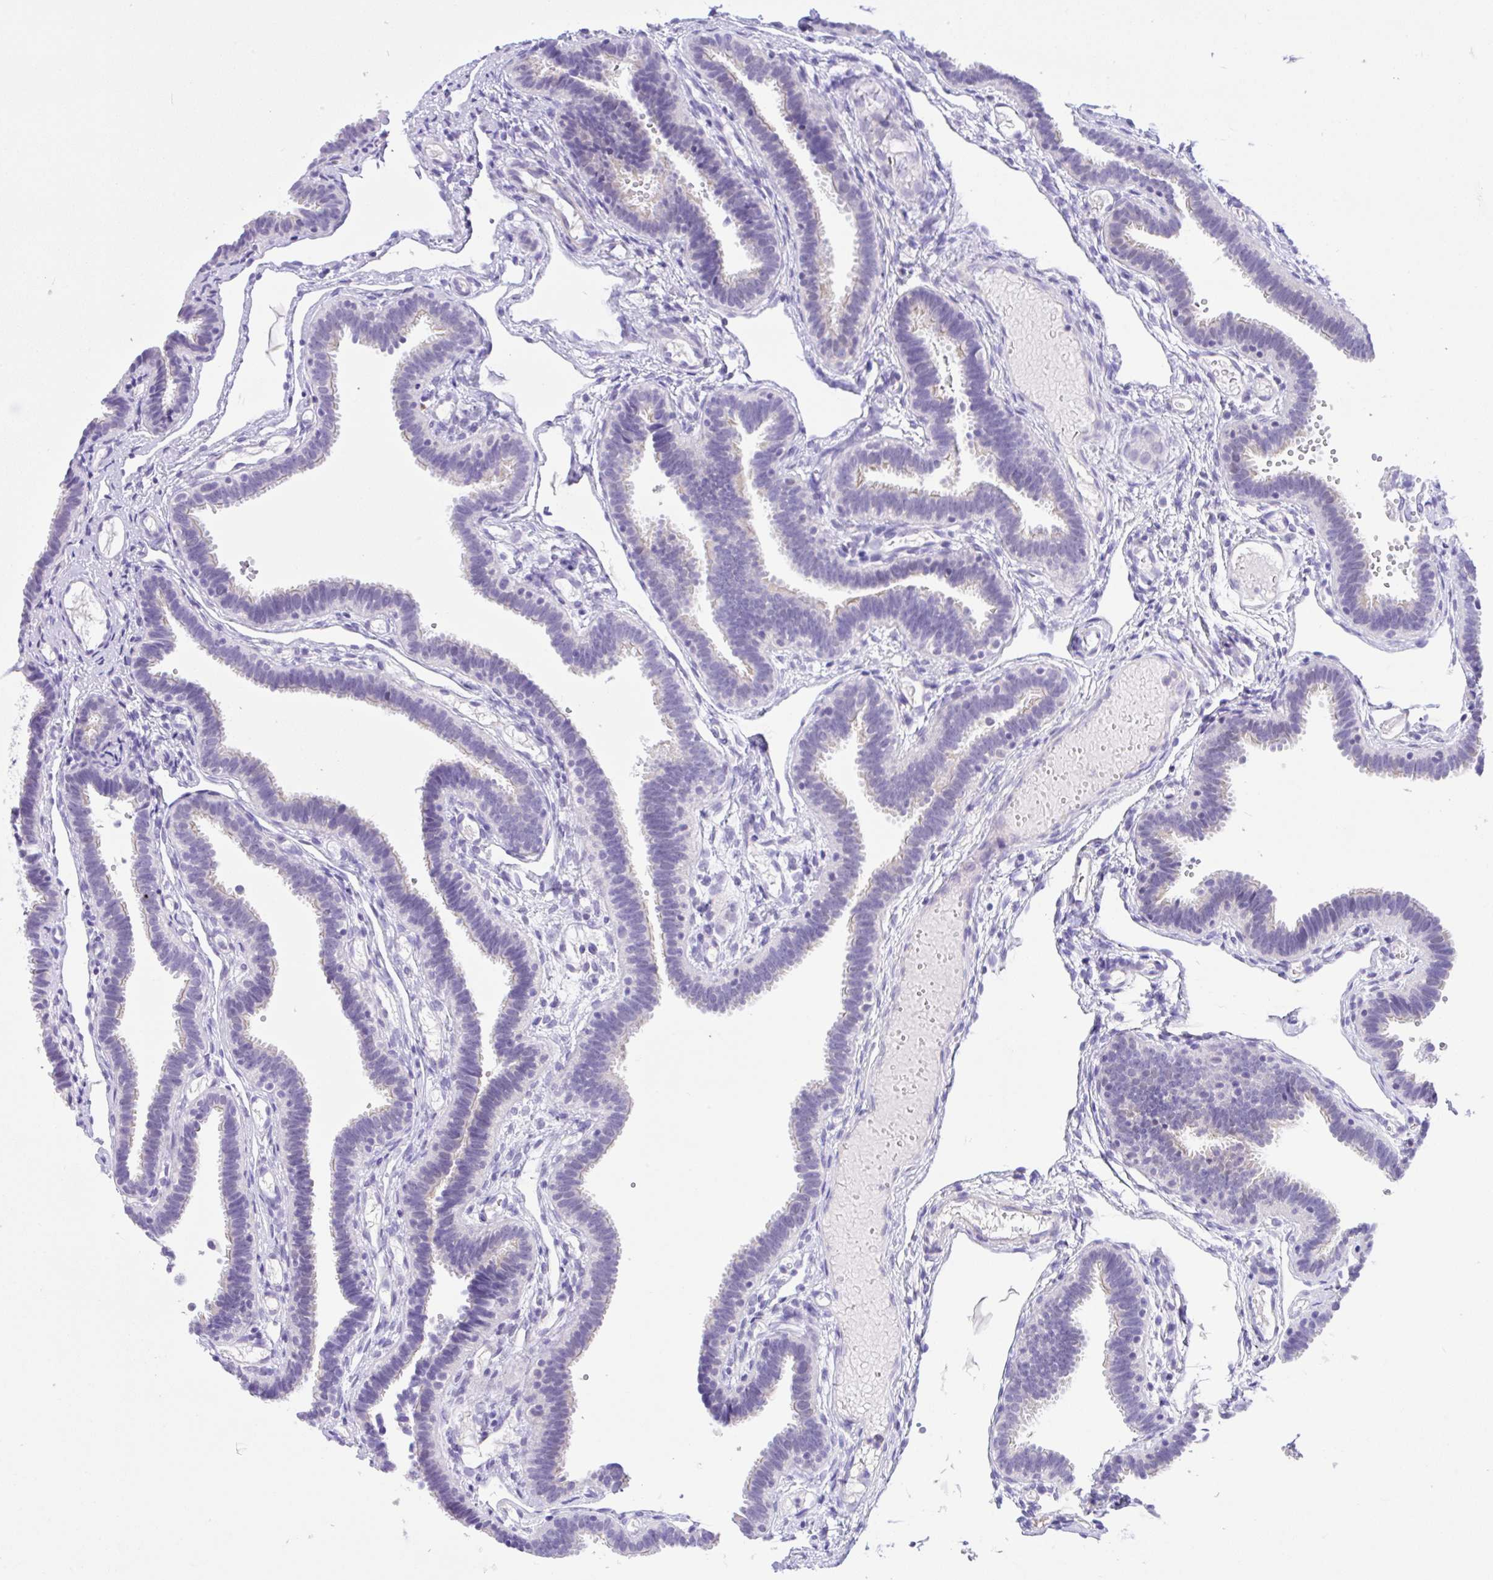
{"staining": {"intensity": "negative", "quantity": "none", "location": "none"}, "tissue": "fallopian tube", "cell_type": "Glandular cells", "image_type": "normal", "snomed": [{"axis": "morphology", "description": "Normal tissue, NOS"}, {"axis": "topography", "description": "Fallopian tube"}], "caption": "IHC micrograph of benign fallopian tube stained for a protein (brown), which reveals no staining in glandular cells.", "gene": "ANO4", "patient": {"sex": "female", "age": 37}}